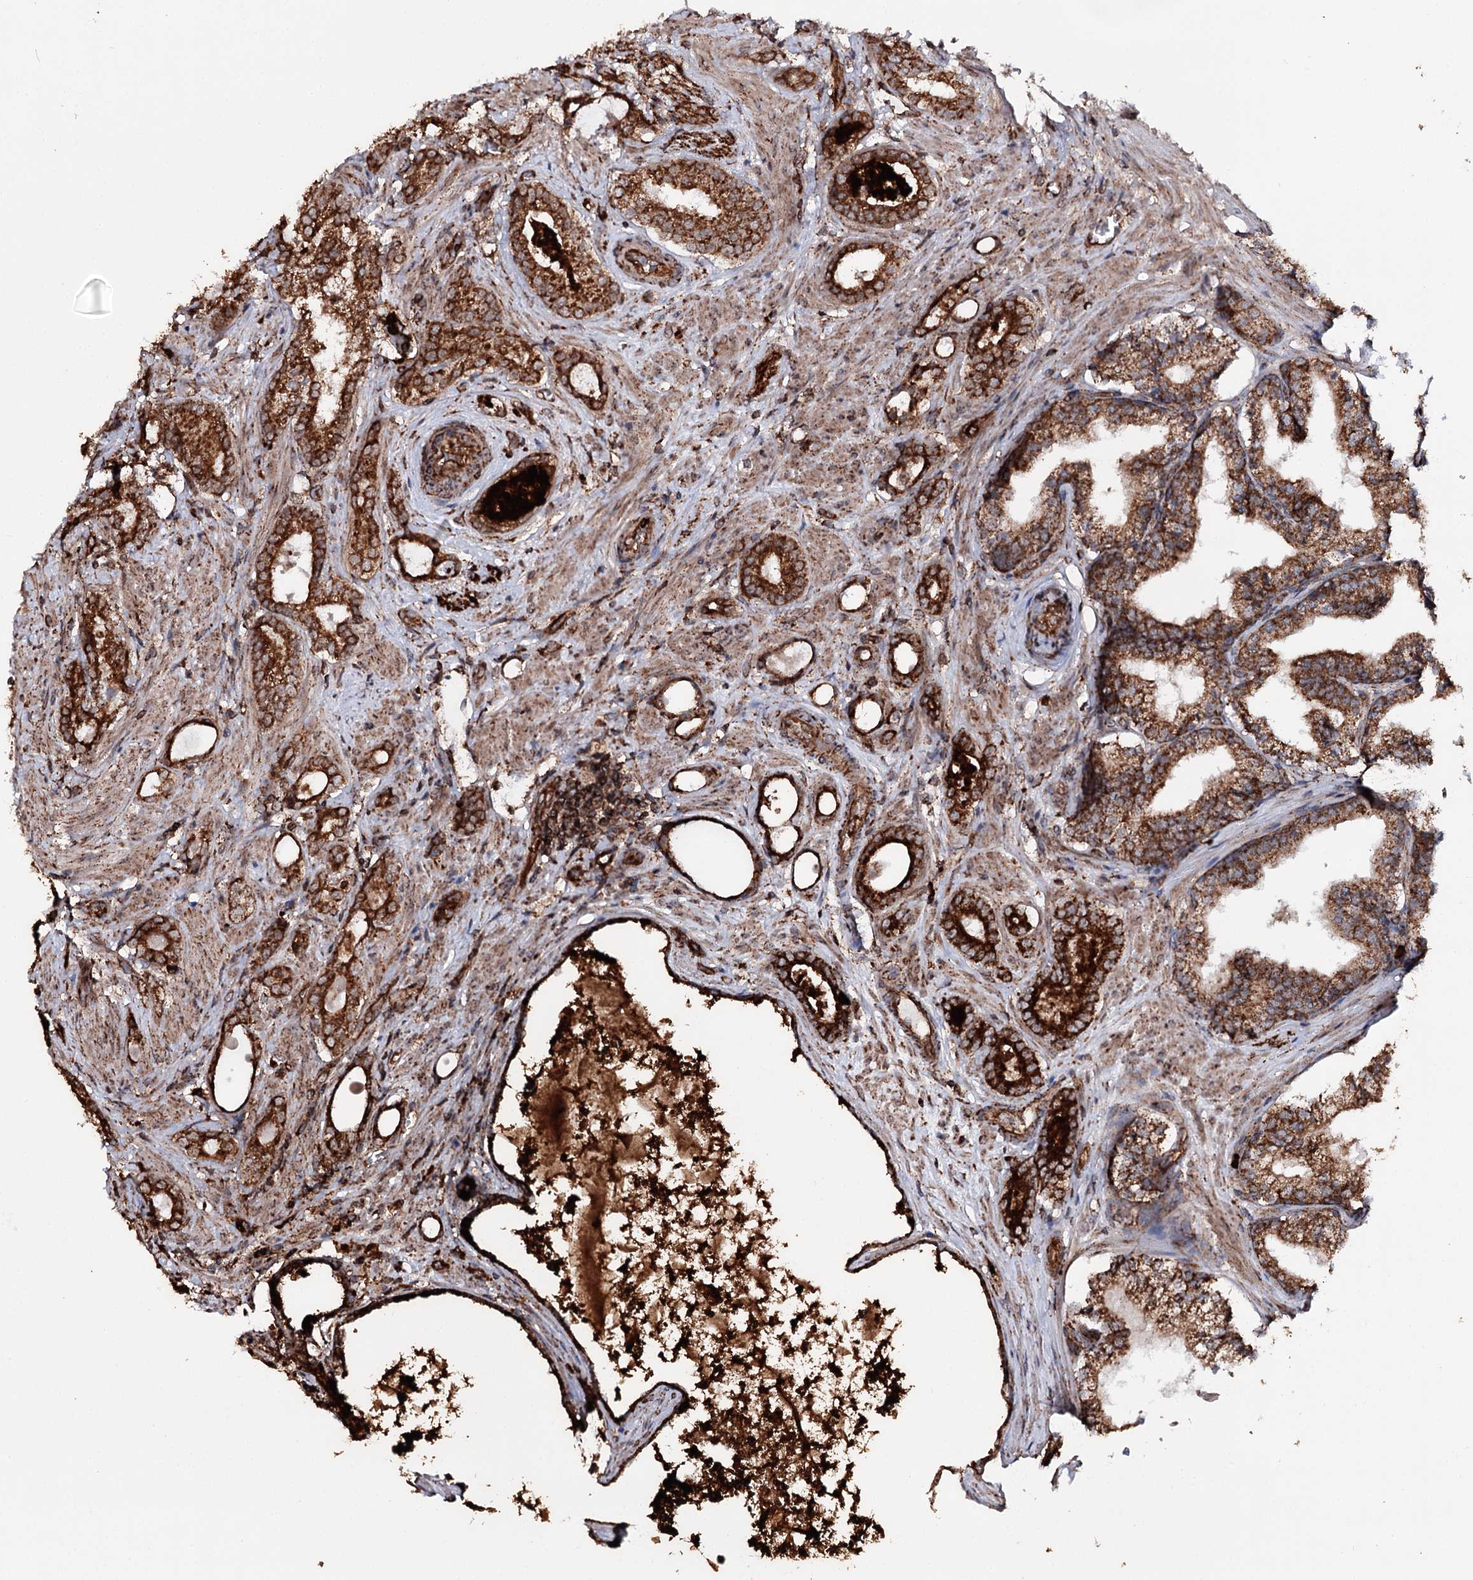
{"staining": {"intensity": "strong", "quantity": ">75%", "location": "cytoplasmic/membranous"}, "tissue": "prostate cancer", "cell_type": "Tumor cells", "image_type": "cancer", "snomed": [{"axis": "morphology", "description": "Adenocarcinoma, High grade"}, {"axis": "topography", "description": "Prostate"}], "caption": "A high-resolution photomicrograph shows immunohistochemistry staining of adenocarcinoma (high-grade) (prostate), which reveals strong cytoplasmic/membranous expression in about >75% of tumor cells. (Brightfield microscopy of DAB IHC at high magnification).", "gene": "FGFR1OP2", "patient": {"sex": "male", "age": 58}}